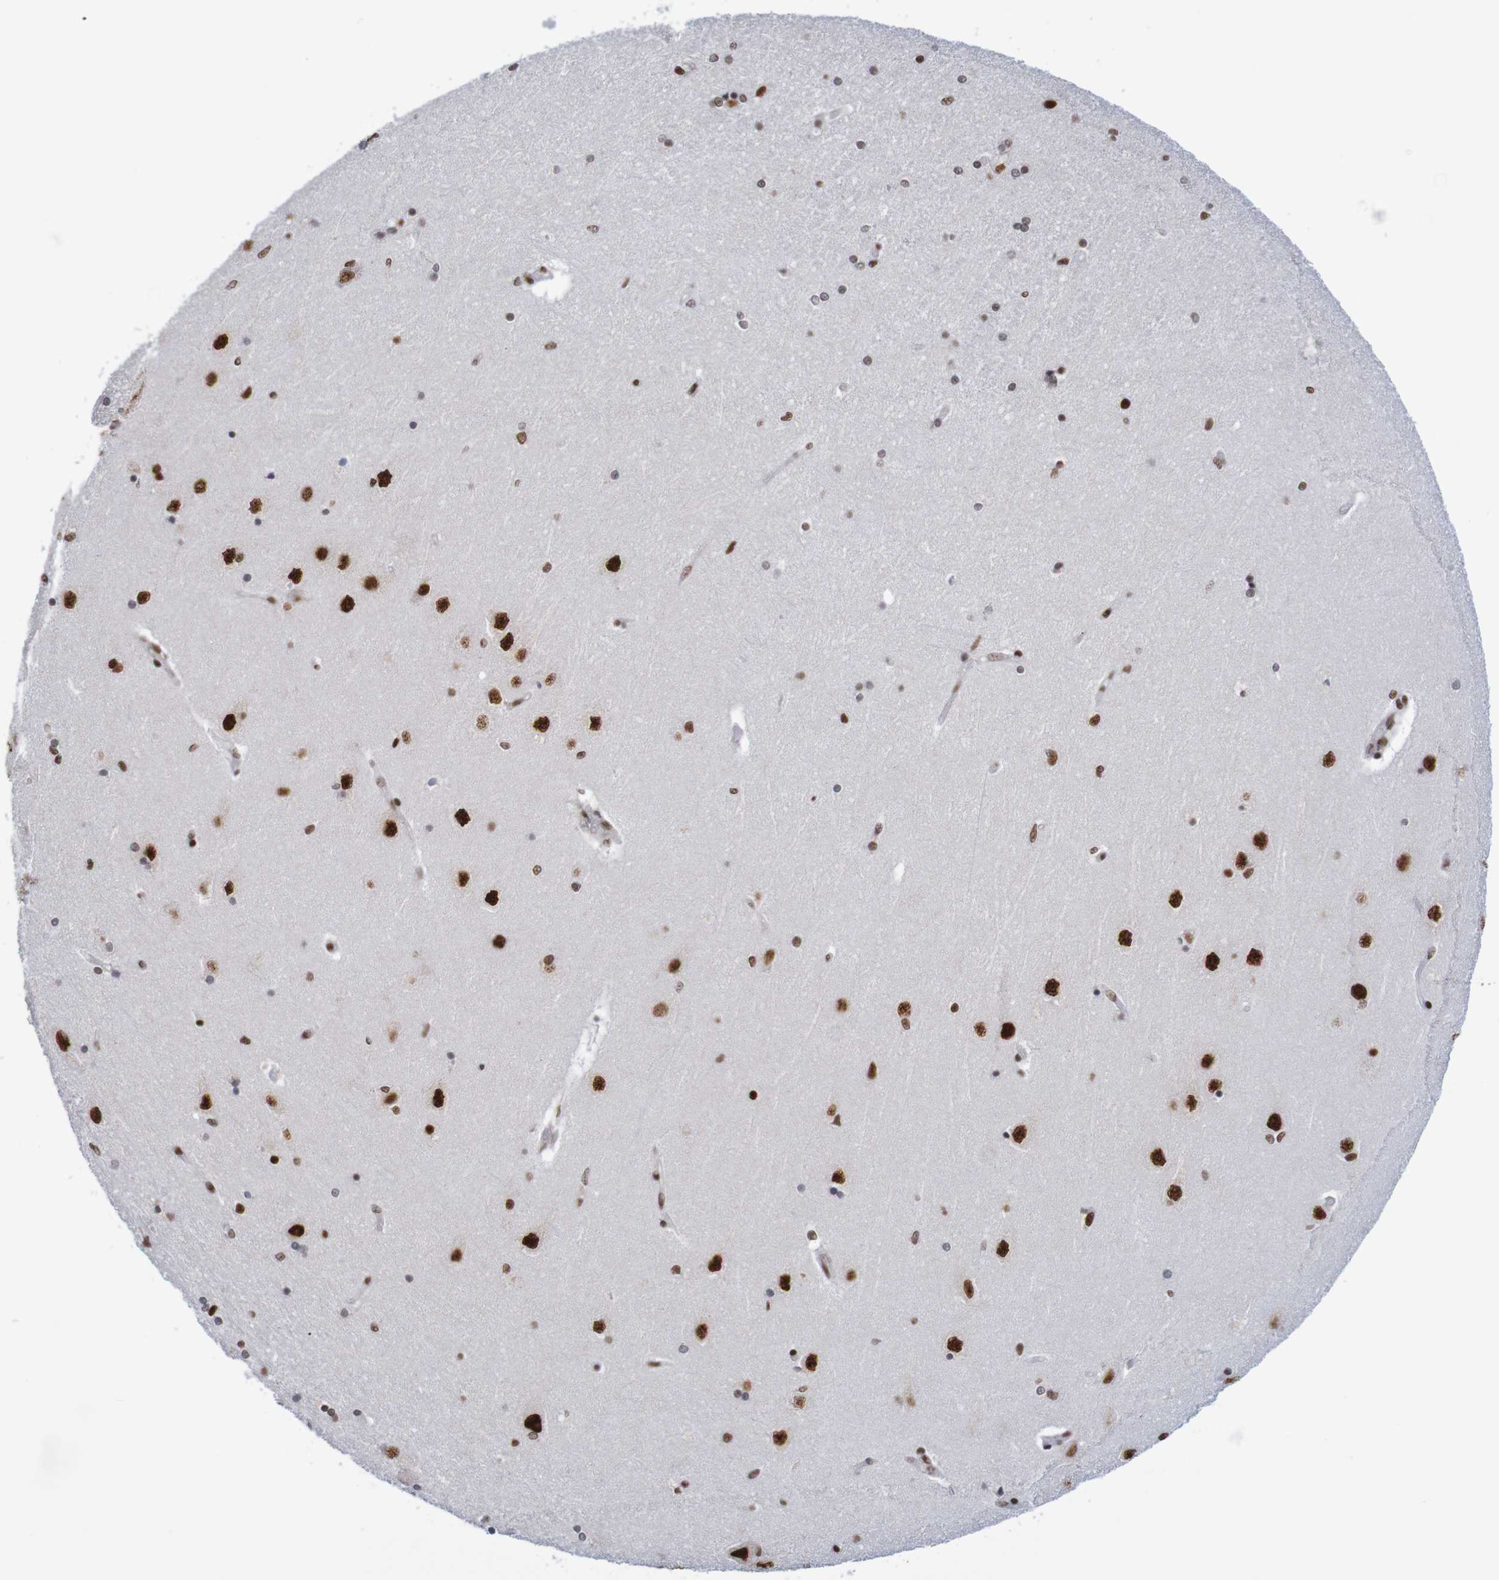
{"staining": {"intensity": "strong", "quantity": ">75%", "location": "nuclear"}, "tissue": "hippocampus", "cell_type": "Glial cells", "image_type": "normal", "snomed": [{"axis": "morphology", "description": "Normal tissue, NOS"}, {"axis": "topography", "description": "Hippocampus"}], "caption": "The photomicrograph reveals a brown stain indicating the presence of a protein in the nuclear of glial cells in hippocampus. The protein of interest is stained brown, and the nuclei are stained in blue (DAB (3,3'-diaminobenzidine) IHC with brightfield microscopy, high magnification).", "gene": "THRAP3", "patient": {"sex": "female", "age": 54}}